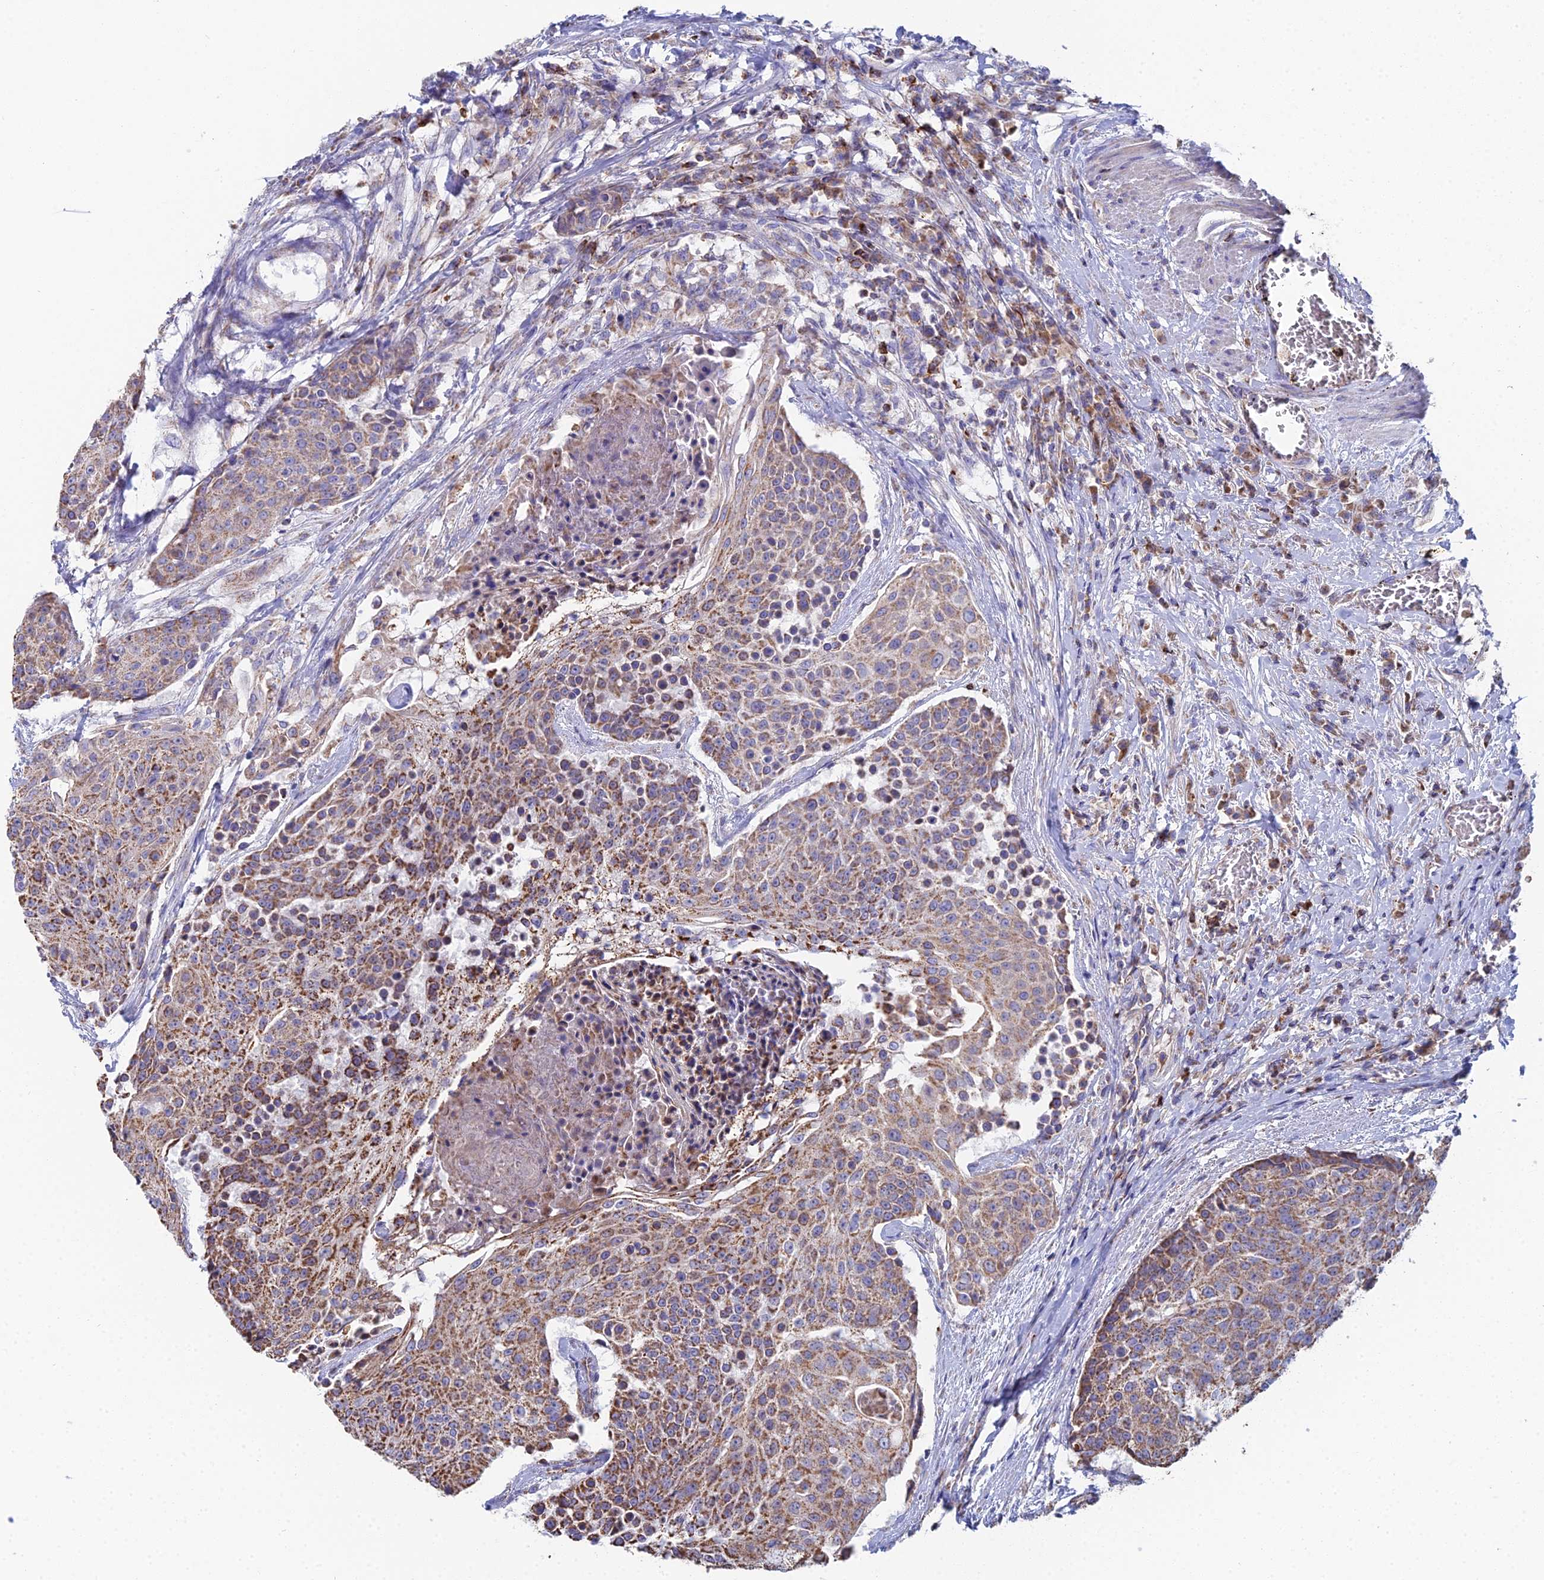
{"staining": {"intensity": "moderate", "quantity": ">75%", "location": "cytoplasmic/membranous"}, "tissue": "urothelial cancer", "cell_type": "Tumor cells", "image_type": "cancer", "snomed": [{"axis": "morphology", "description": "Urothelial carcinoma, High grade"}, {"axis": "topography", "description": "Urinary bladder"}], "caption": "An immunohistochemistry (IHC) photomicrograph of tumor tissue is shown. Protein staining in brown highlights moderate cytoplasmic/membranous positivity in urothelial cancer within tumor cells. (Brightfield microscopy of DAB IHC at high magnification).", "gene": "SPOCK2", "patient": {"sex": "female", "age": 63}}